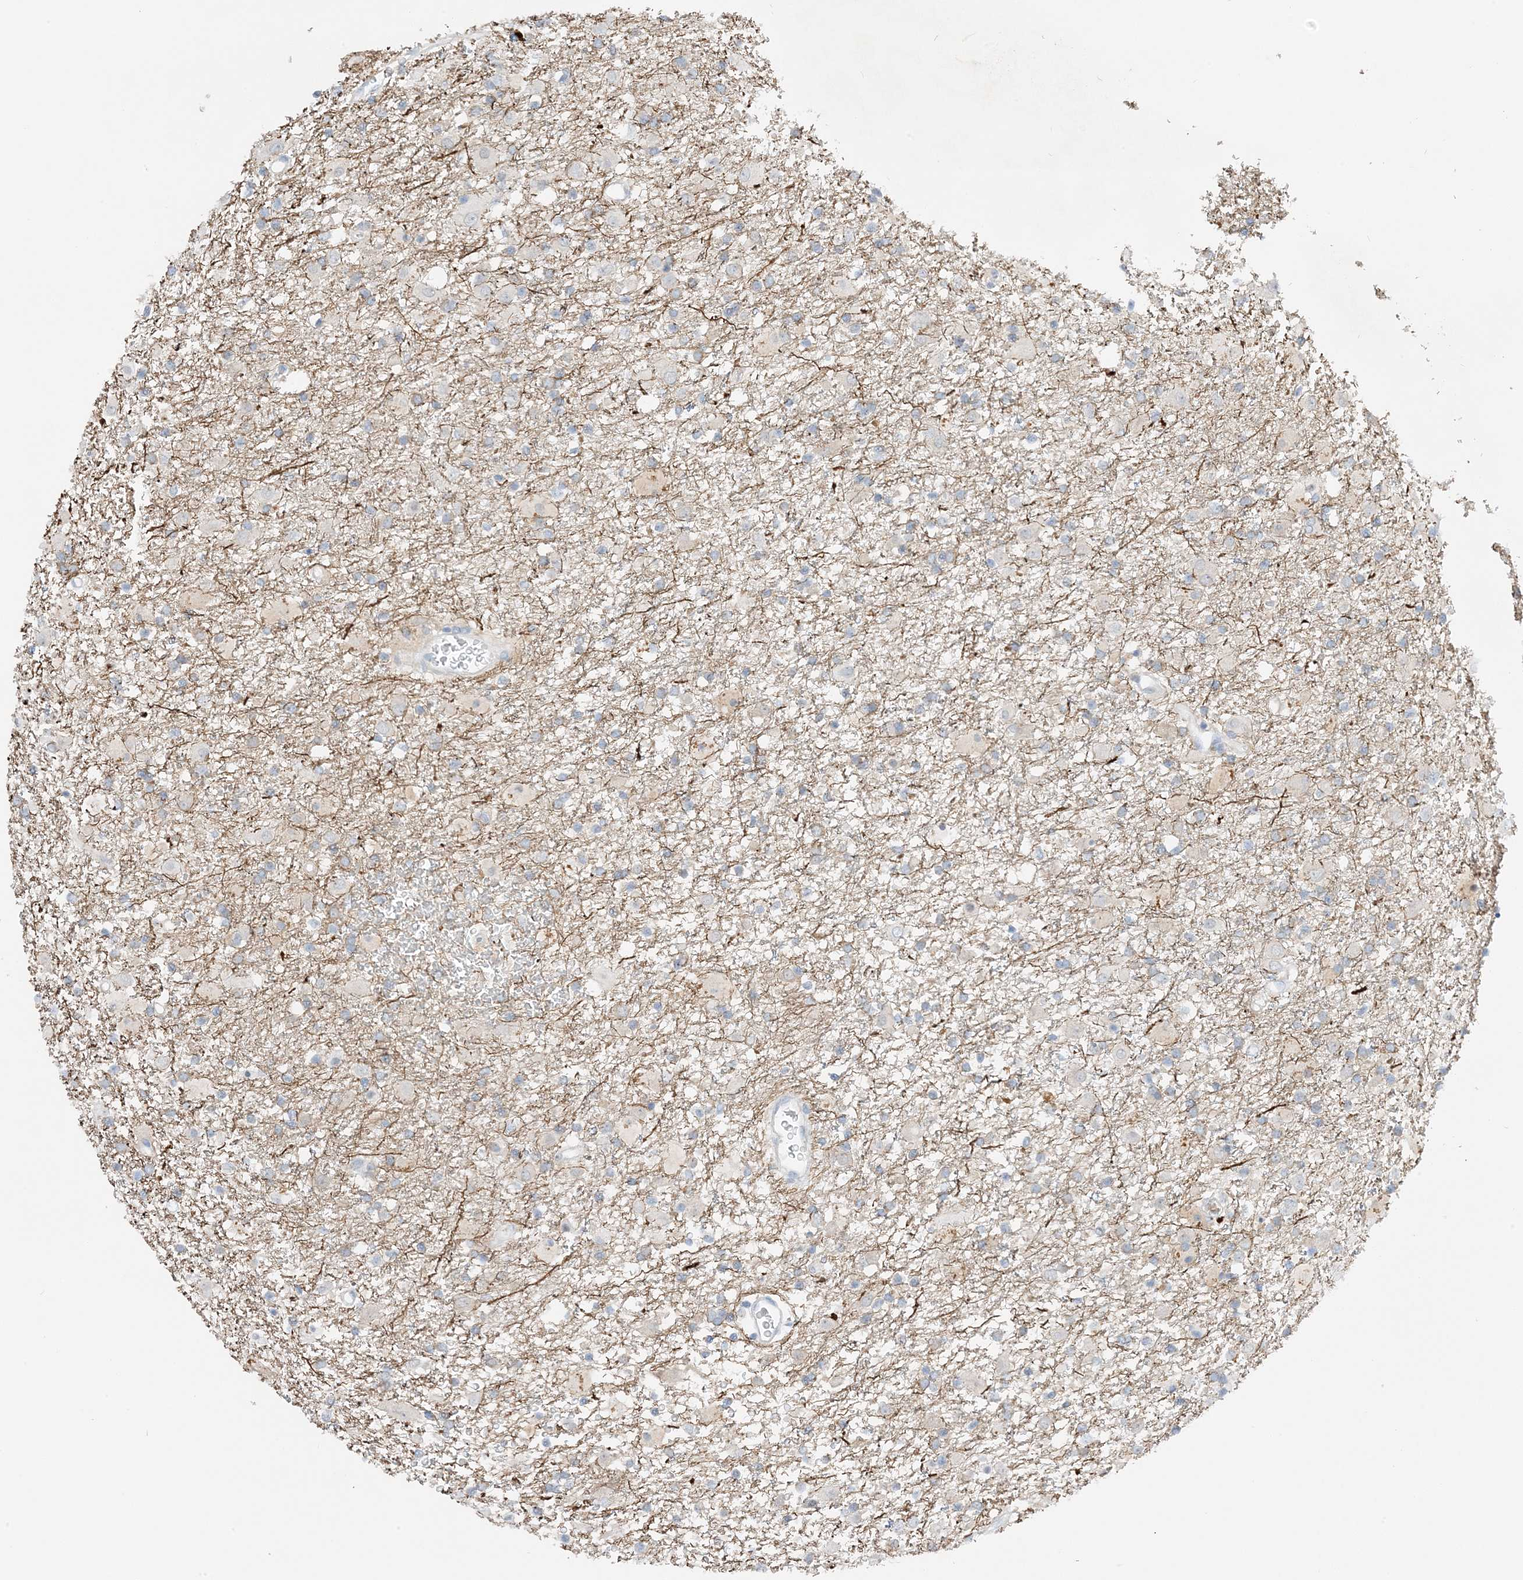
{"staining": {"intensity": "negative", "quantity": "none", "location": "none"}, "tissue": "glioma", "cell_type": "Tumor cells", "image_type": "cancer", "snomed": [{"axis": "morphology", "description": "Glioma, malignant, Low grade"}, {"axis": "topography", "description": "Brain"}], "caption": "The histopathology image reveals no staining of tumor cells in glioma.", "gene": "KIFBP", "patient": {"sex": "male", "age": 65}}